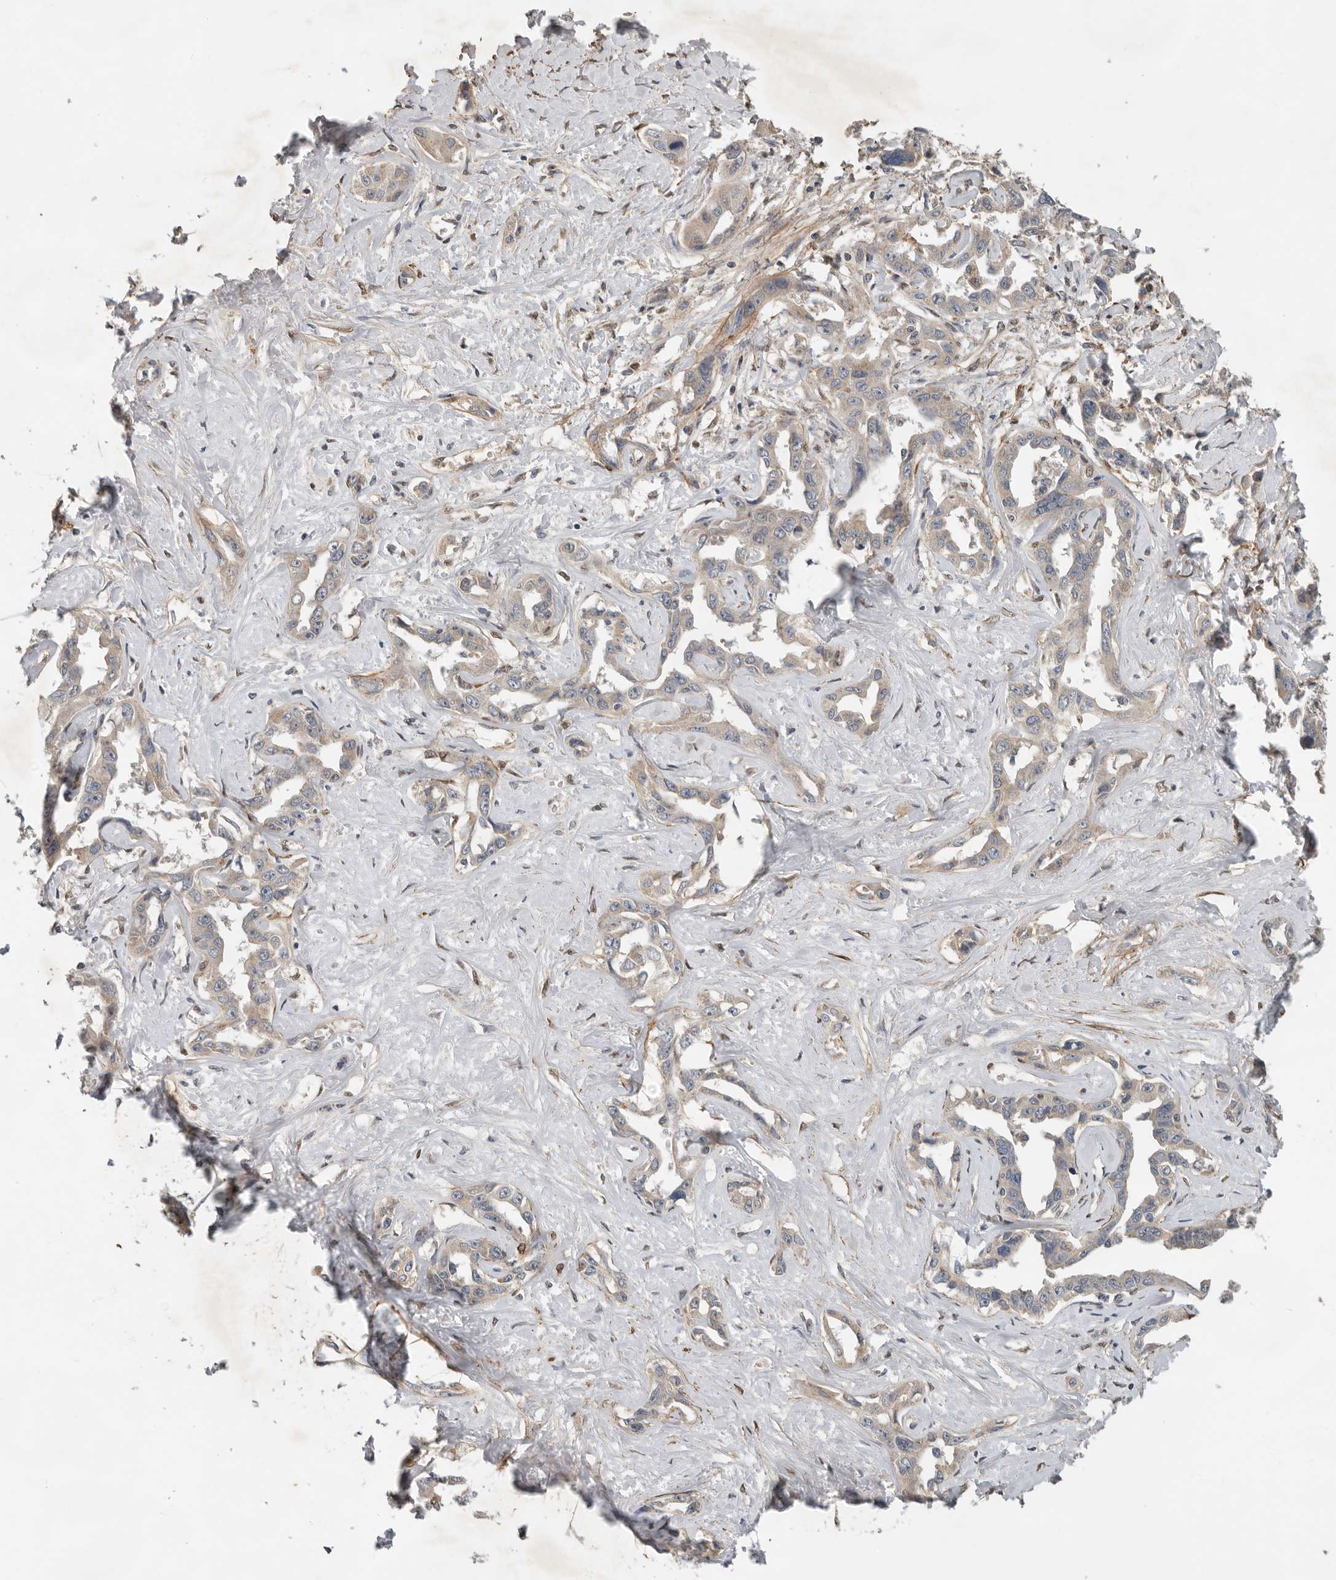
{"staining": {"intensity": "weak", "quantity": "25%-75%", "location": "cytoplasmic/membranous"}, "tissue": "liver cancer", "cell_type": "Tumor cells", "image_type": "cancer", "snomed": [{"axis": "morphology", "description": "Cholangiocarcinoma"}, {"axis": "topography", "description": "Liver"}], "caption": "Protein staining of cholangiocarcinoma (liver) tissue shows weak cytoplasmic/membranous staining in about 25%-75% of tumor cells.", "gene": "RNF157", "patient": {"sex": "male", "age": 59}}